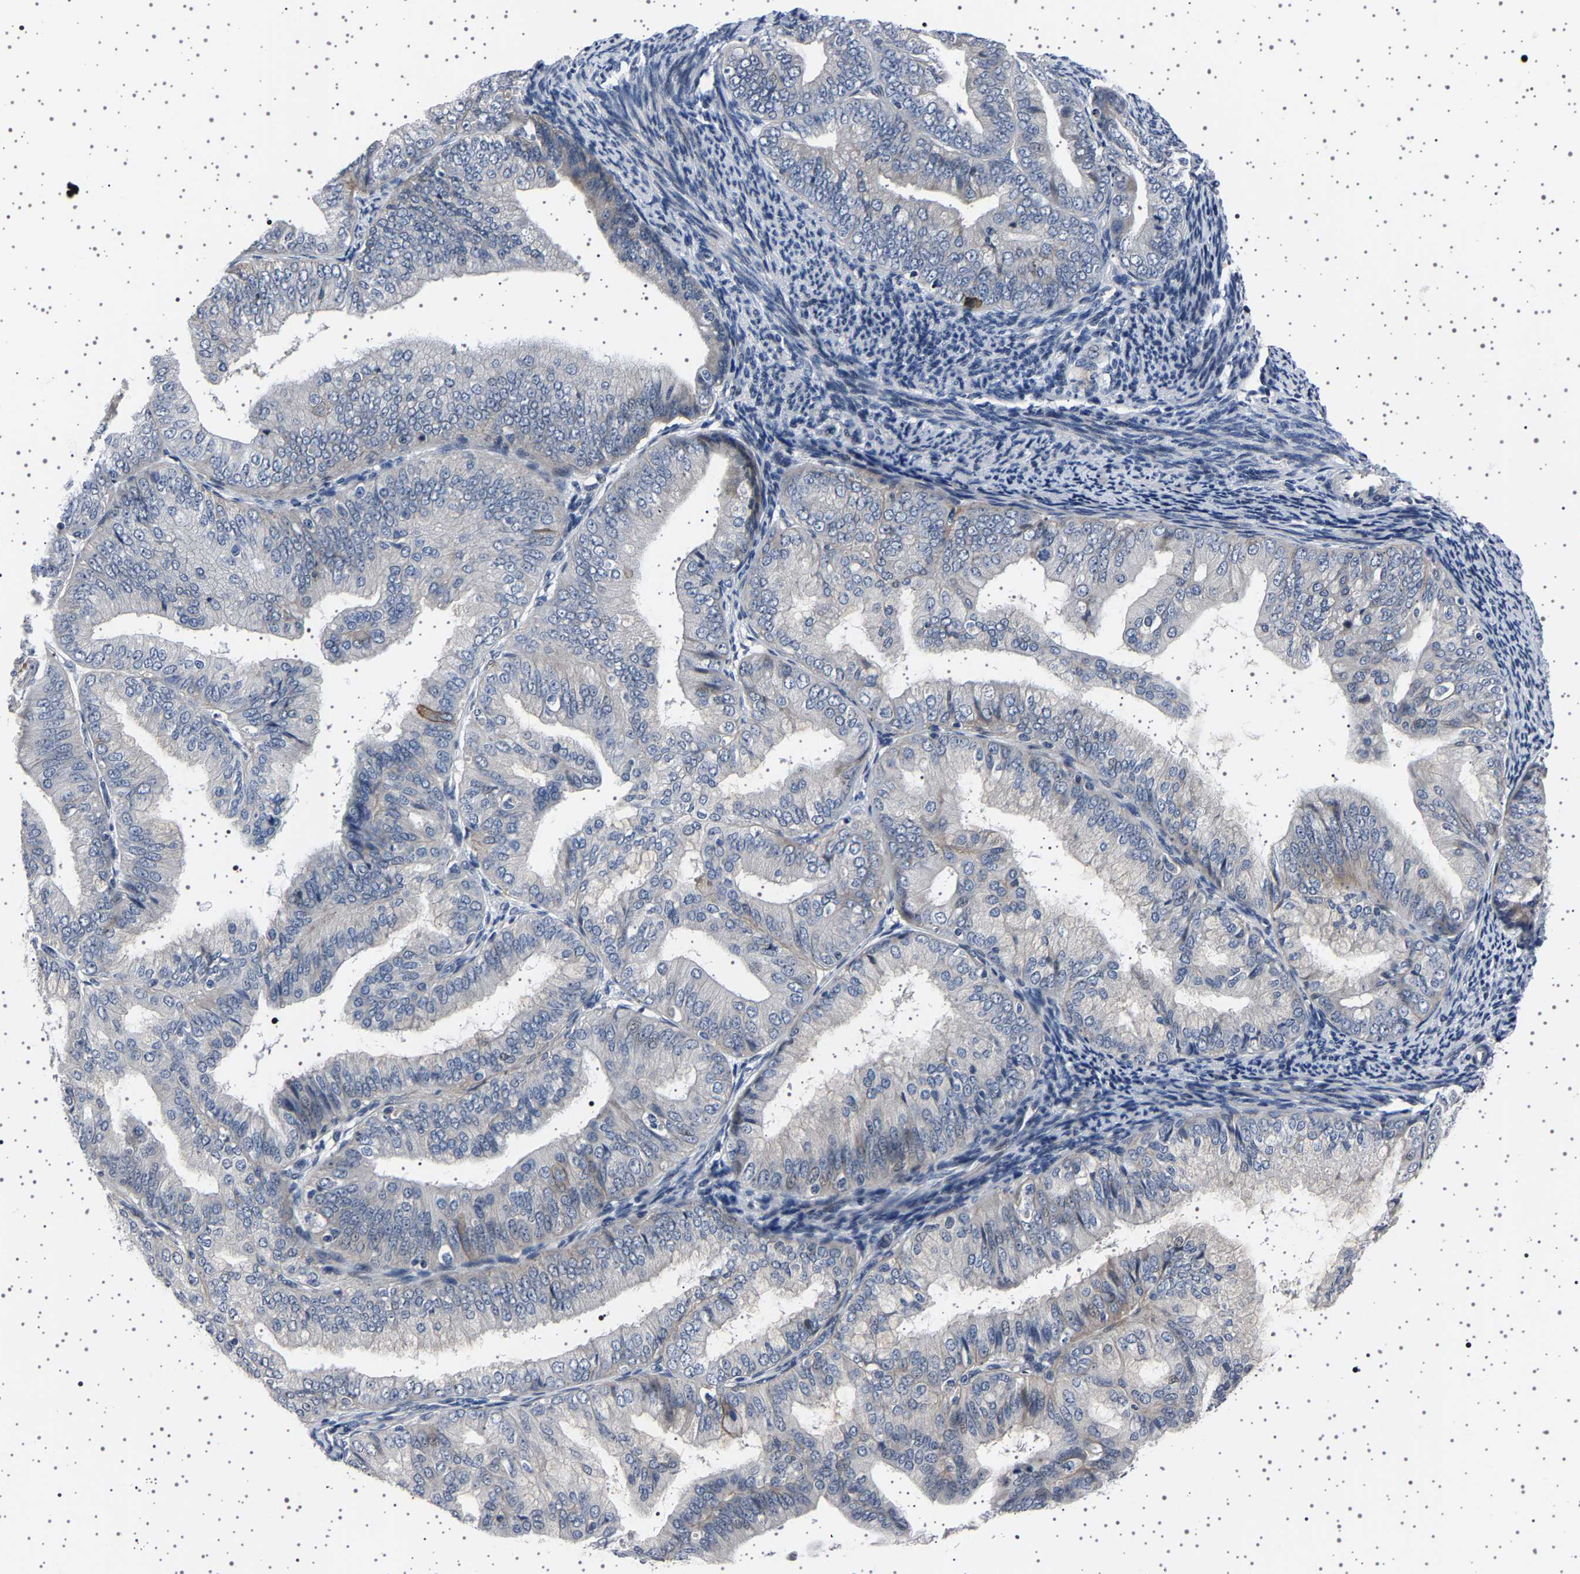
{"staining": {"intensity": "negative", "quantity": "none", "location": "none"}, "tissue": "endometrial cancer", "cell_type": "Tumor cells", "image_type": "cancer", "snomed": [{"axis": "morphology", "description": "Adenocarcinoma, NOS"}, {"axis": "topography", "description": "Endometrium"}], "caption": "The histopathology image exhibits no staining of tumor cells in endometrial cancer (adenocarcinoma).", "gene": "PAK5", "patient": {"sex": "female", "age": 63}}